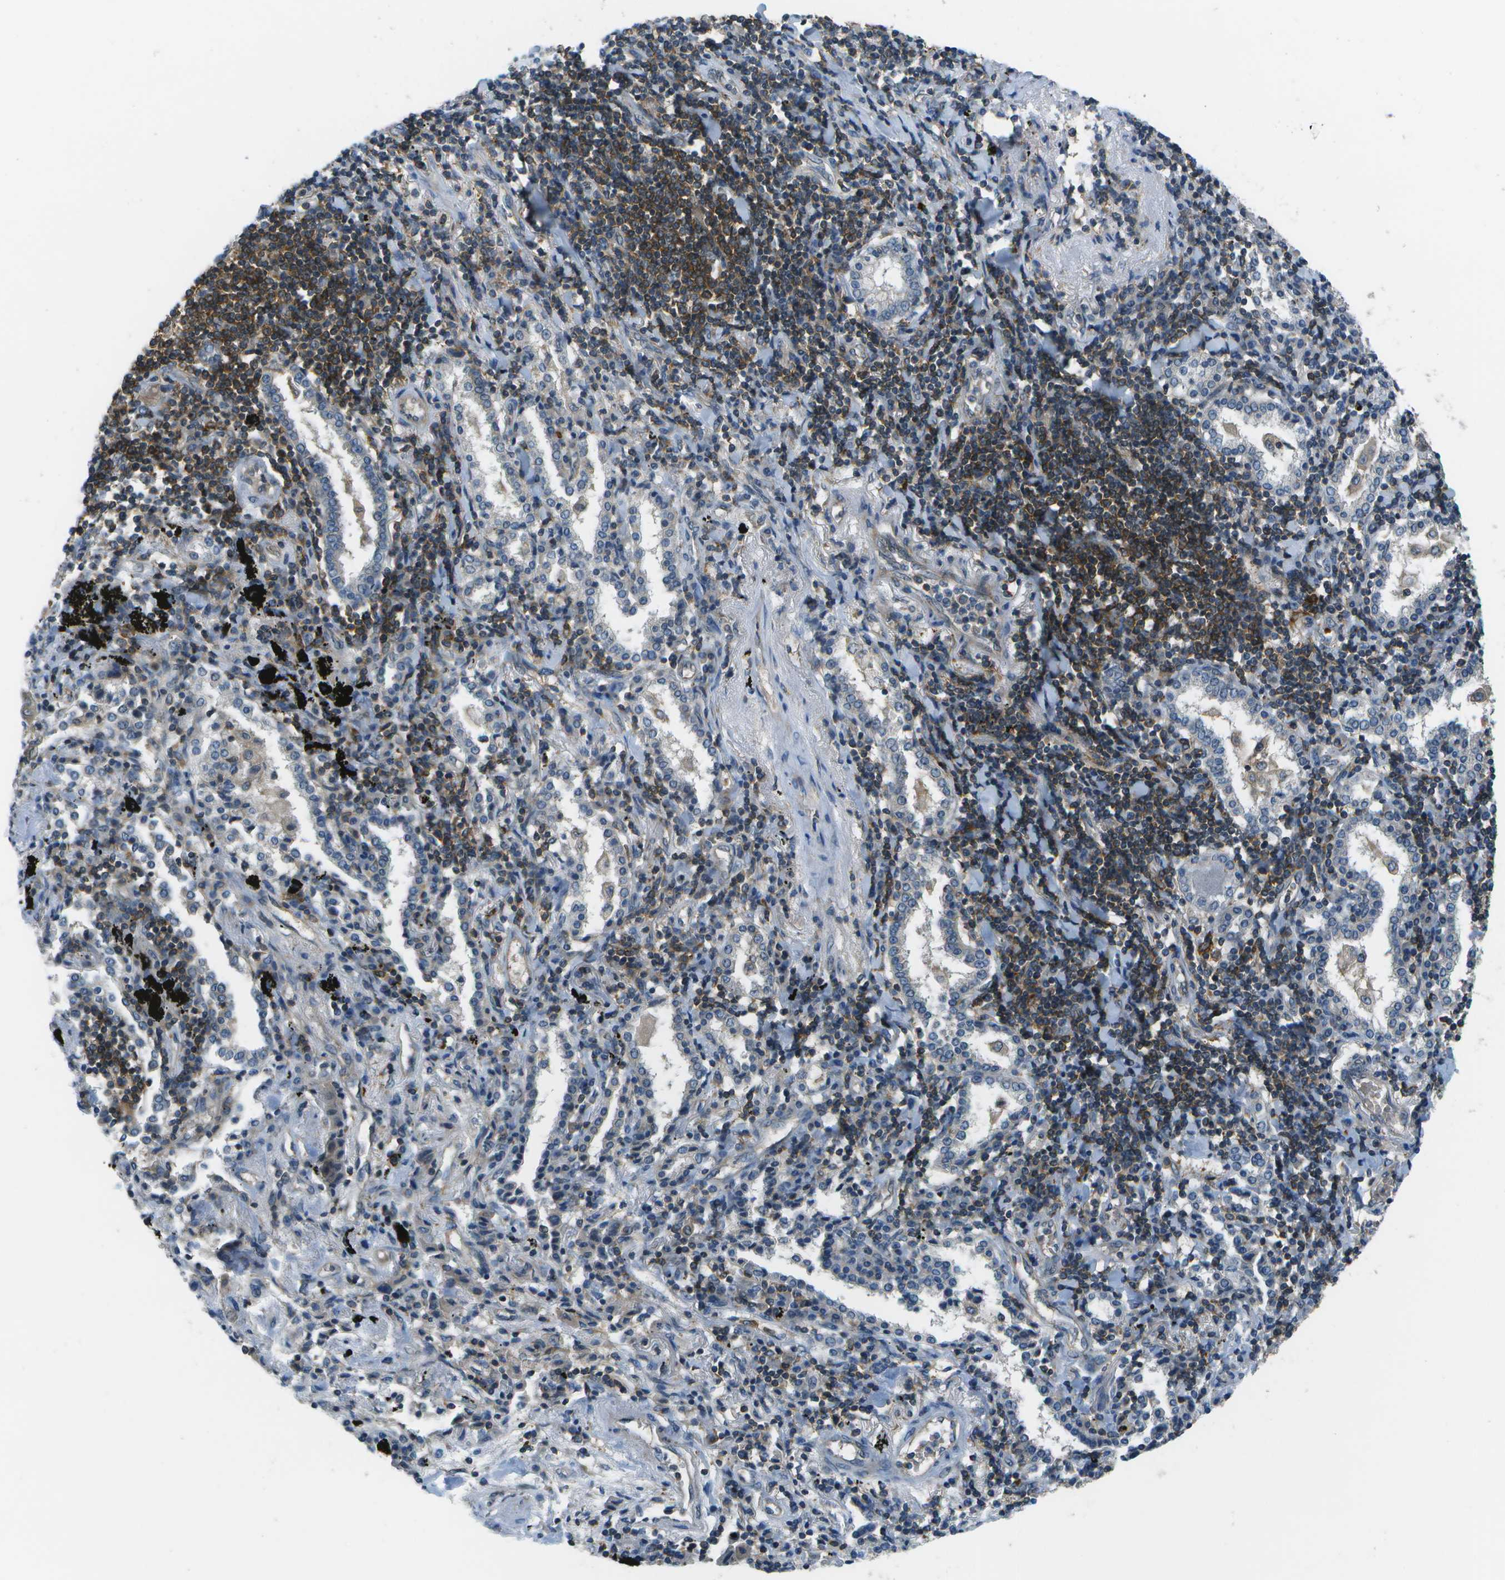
{"staining": {"intensity": "negative", "quantity": "none", "location": "none"}, "tissue": "lung cancer", "cell_type": "Tumor cells", "image_type": "cancer", "snomed": [{"axis": "morphology", "description": "Adenocarcinoma, NOS"}, {"axis": "topography", "description": "Lung"}], "caption": "An immunohistochemistry image of lung adenocarcinoma is shown. There is no staining in tumor cells of lung adenocarcinoma. (Brightfield microscopy of DAB (3,3'-diaminobenzidine) immunohistochemistry at high magnification).", "gene": "CTIF", "patient": {"sex": "female", "age": 65}}